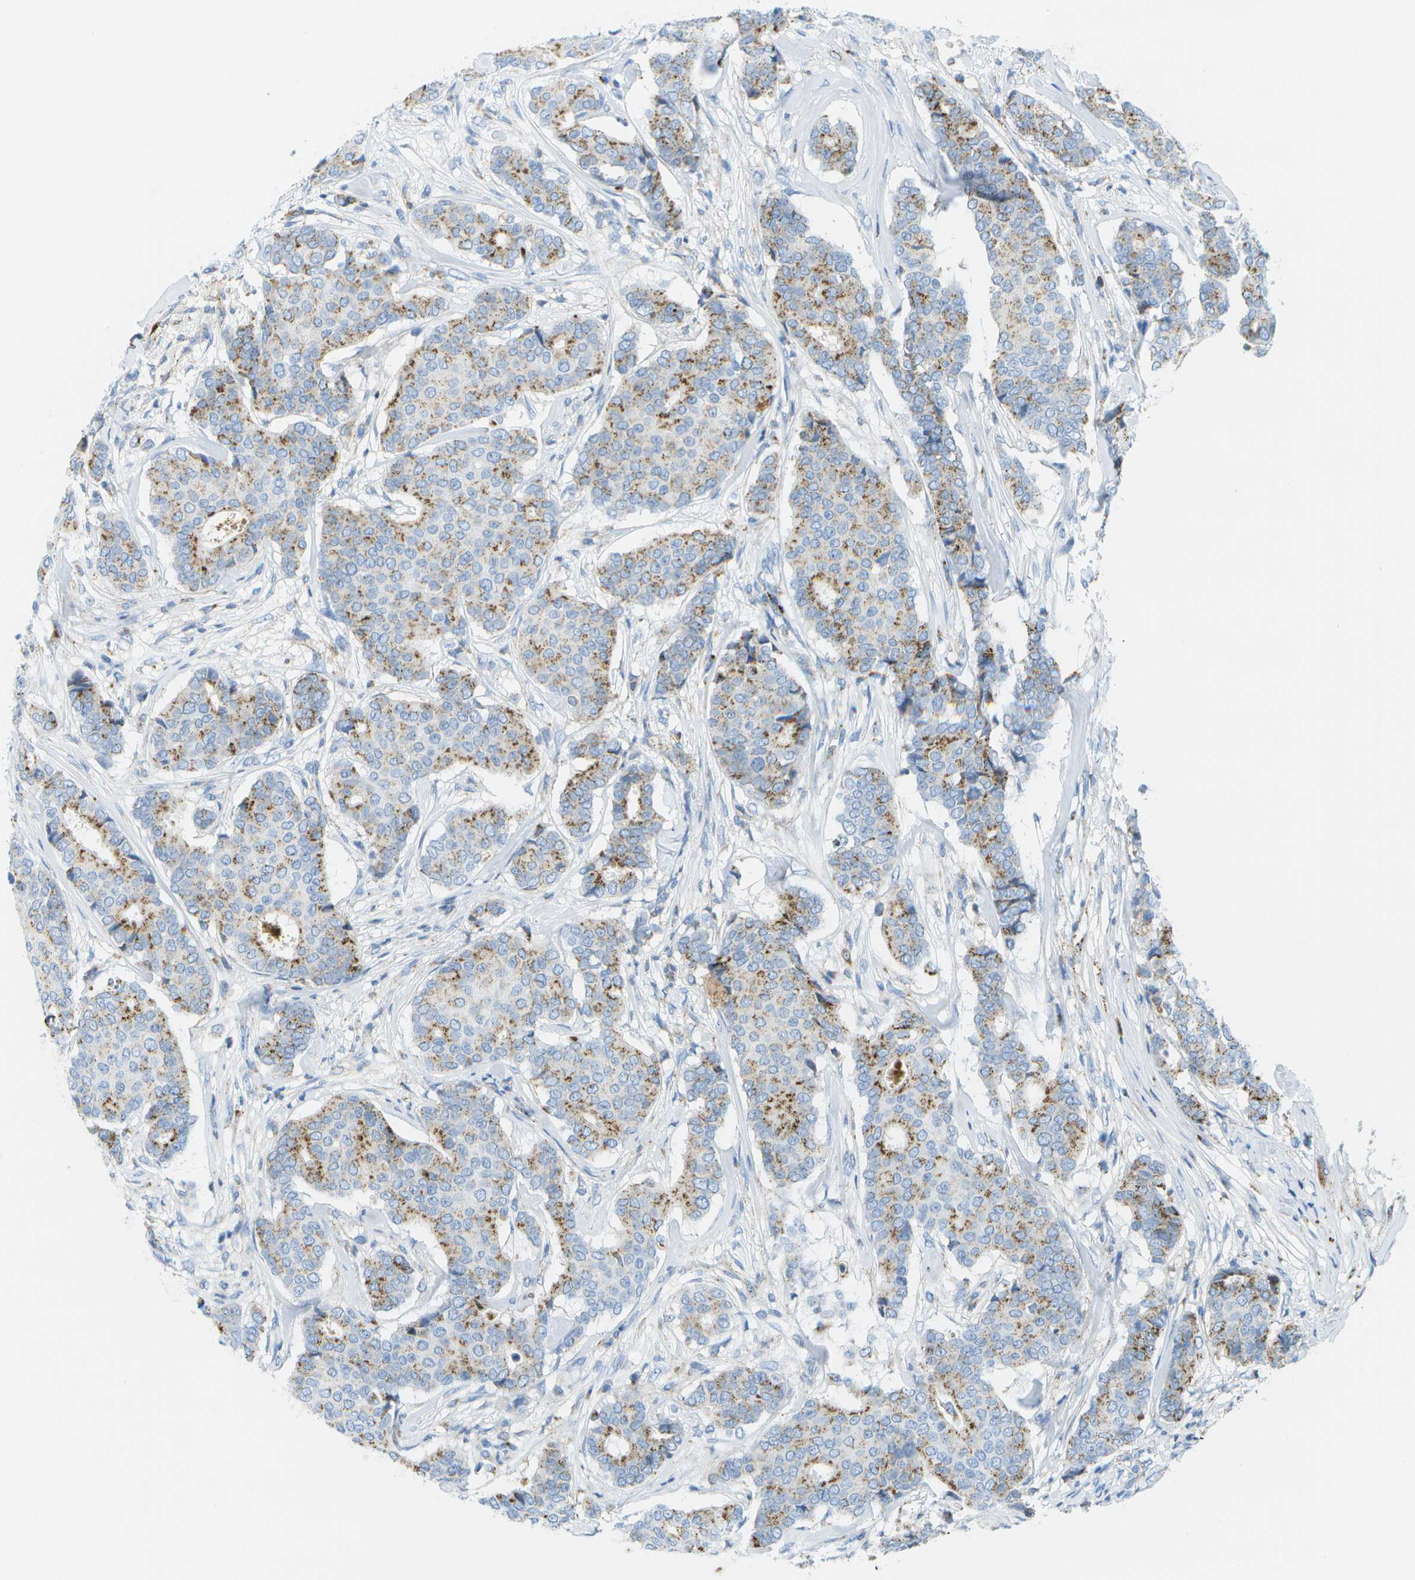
{"staining": {"intensity": "moderate", "quantity": "25%-75%", "location": "cytoplasmic/membranous"}, "tissue": "breast cancer", "cell_type": "Tumor cells", "image_type": "cancer", "snomed": [{"axis": "morphology", "description": "Duct carcinoma"}, {"axis": "topography", "description": "Breast"}], "caption": "Breast cancer stained with a protein marker demonstrates moderate staining in tumor cells.", "gene": "PRCP", "patient": {"sex": "female", "age": 75}}